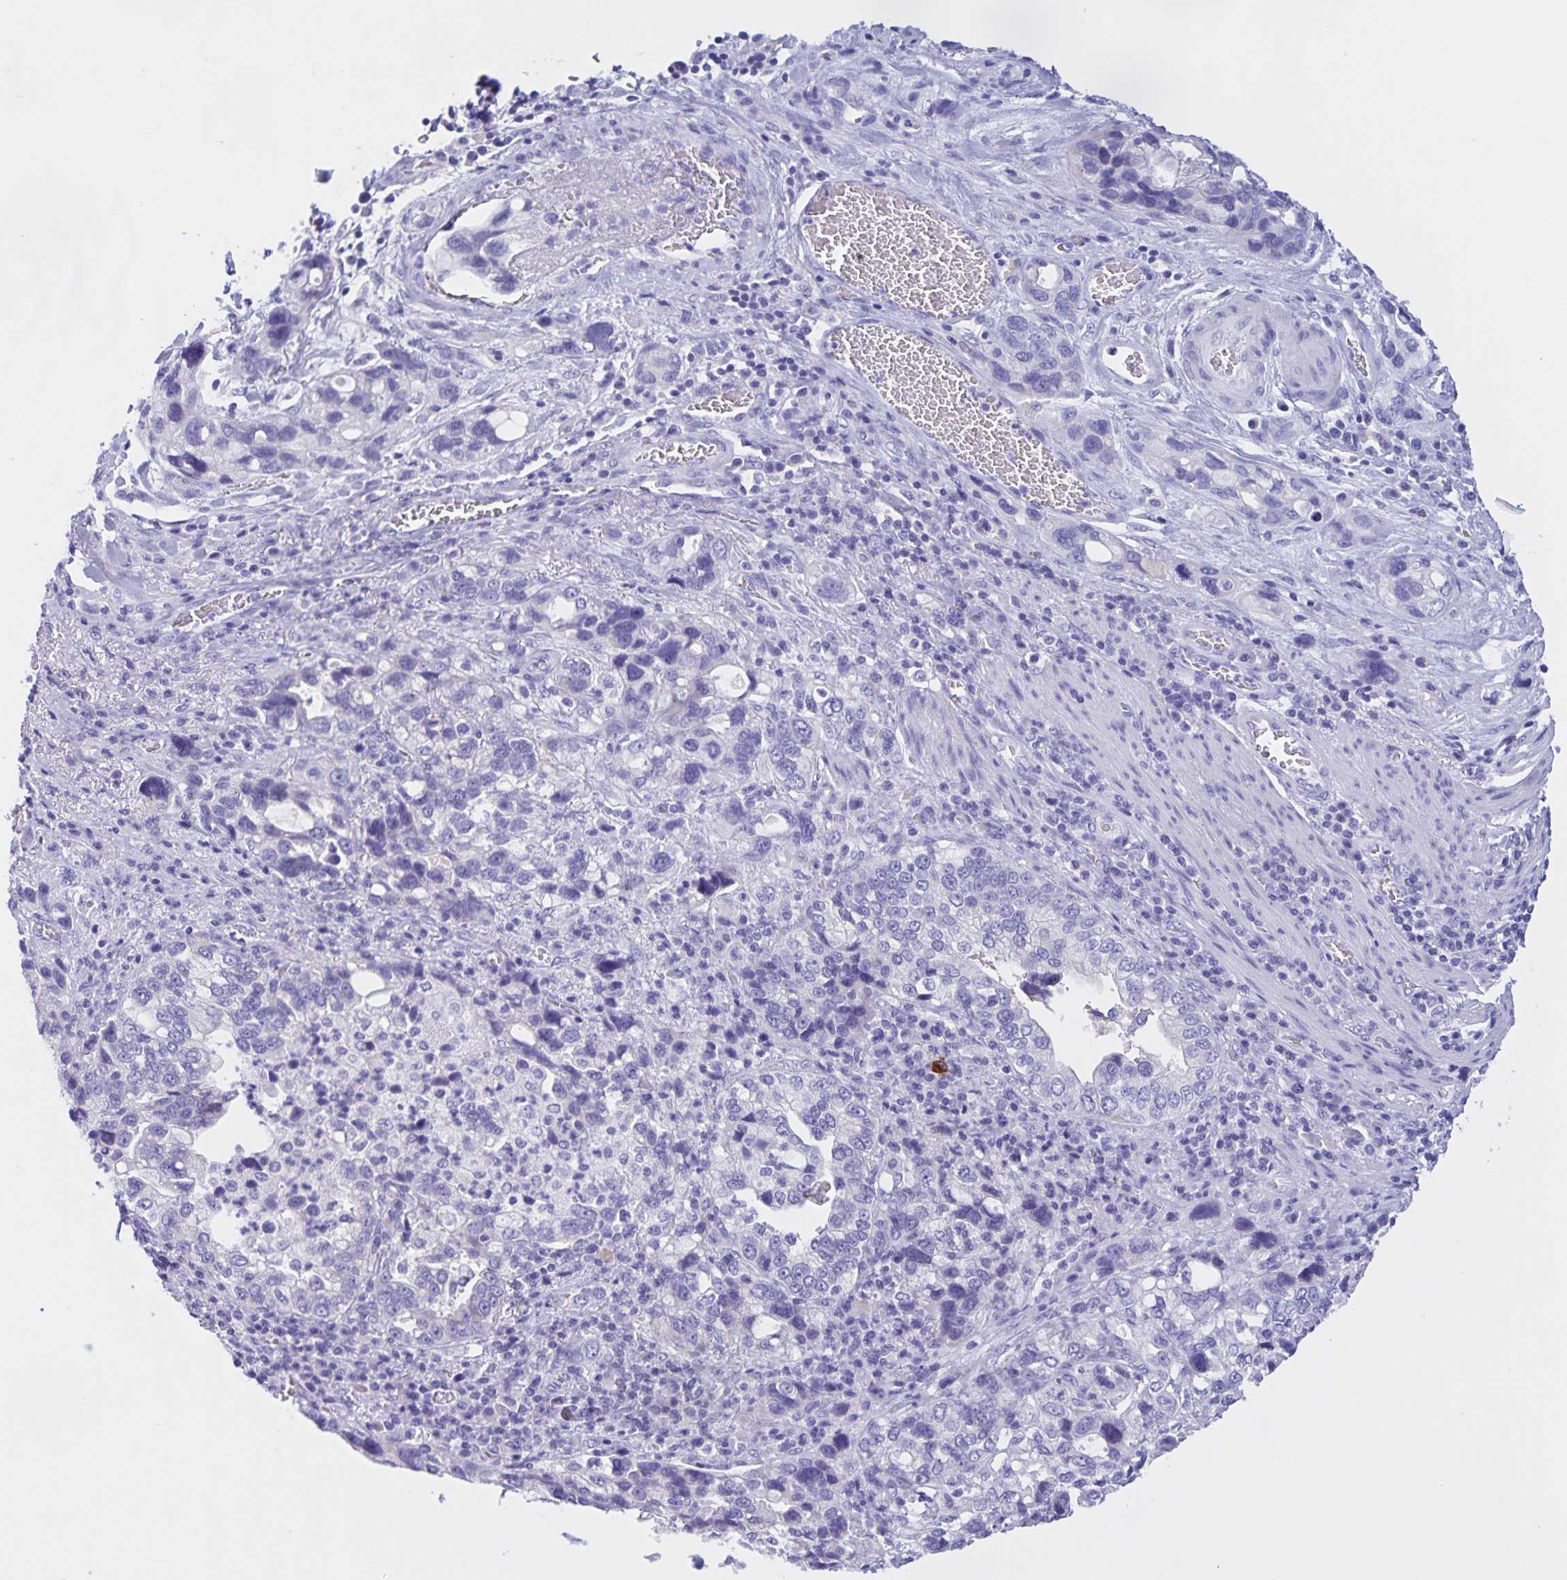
{"staining": {"intensity": "negative", "quantity": "none", "location": "none"}, "tissue": "stomach cancer", "cell_type": "Tumor cells", "image_type": "cancer", "snomed": [{"axis": "morphology", "description": "Adenocarcinoma, NOS"}, {"axis": "topography", "description": "Stomach, upper"}], "caption": "DAB (3,3'-diaminobenzidine) immunohistochemical staining of adenocarcinoma (stomach) shows no significant staining in tumor cells. (DAB (3,3'-diaminobenzidine) IHC, high magnification).", "gene": "CATSPER4", "patient": {"sex": "female", "age": 81}}